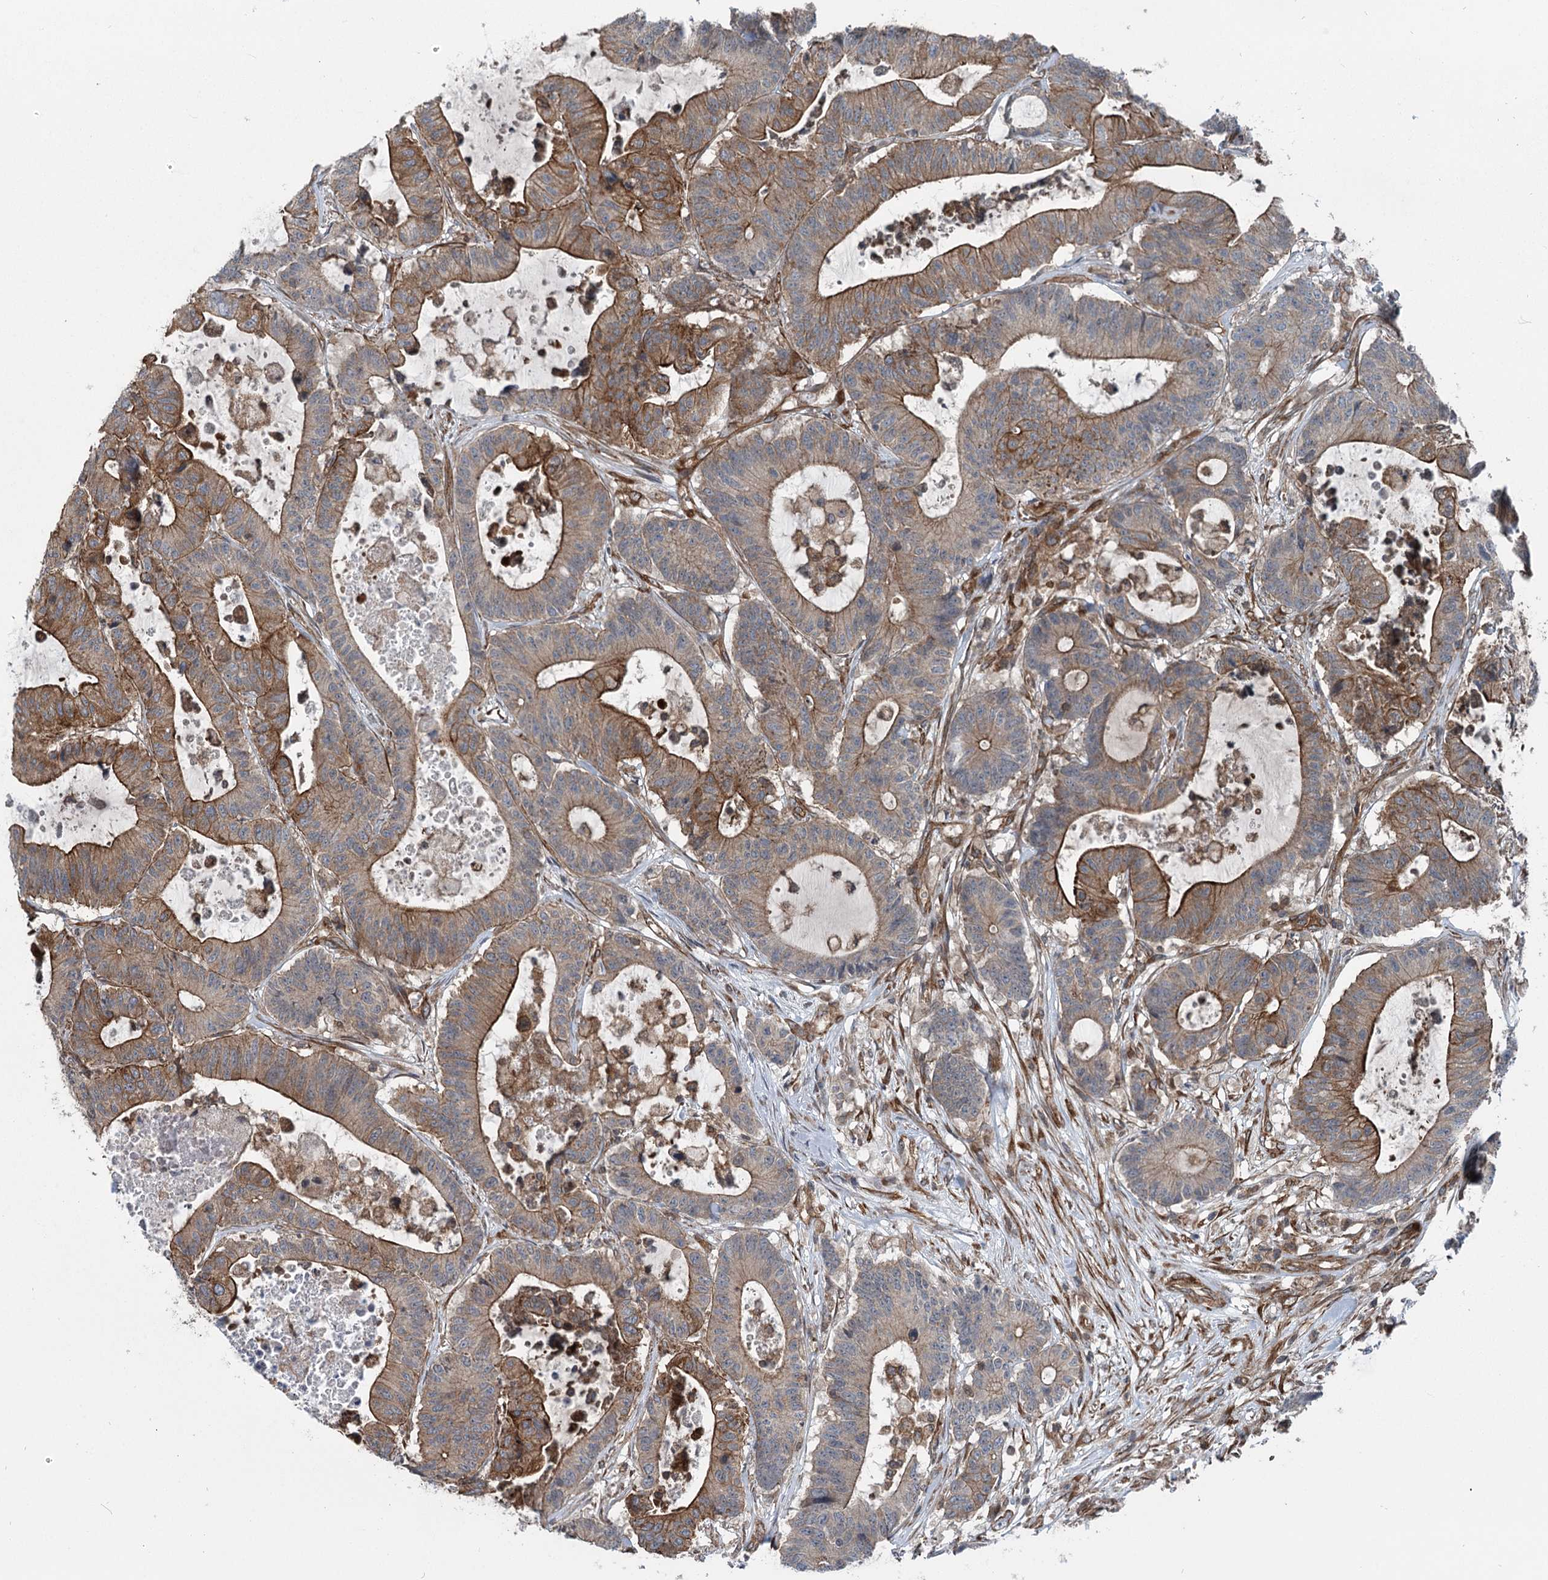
{"staining": {"intensity": "strong", "quantity": "25%-75%", "location": "cytoplasmic/membranous"}, "tissue": "colorectal cancer", "cell_type": "Tumor cells", "image_type": "cancer", "snomed": [{"axis": "morphology", "description": "Adenocarcinoma, NOS"}, {"axis": "topography", "description": "Colon"}], "caption": "An immunohistochemistry (IHC) micrograph of neoplastic tissue is shown. Protein staining in brown highlights strong cytoplasmic/membranous positivity in adenocarcinoma (colorectal) within tumor cells.", "gene": "IQSEC1", "patient": {"sex": "female", "age": 84}}